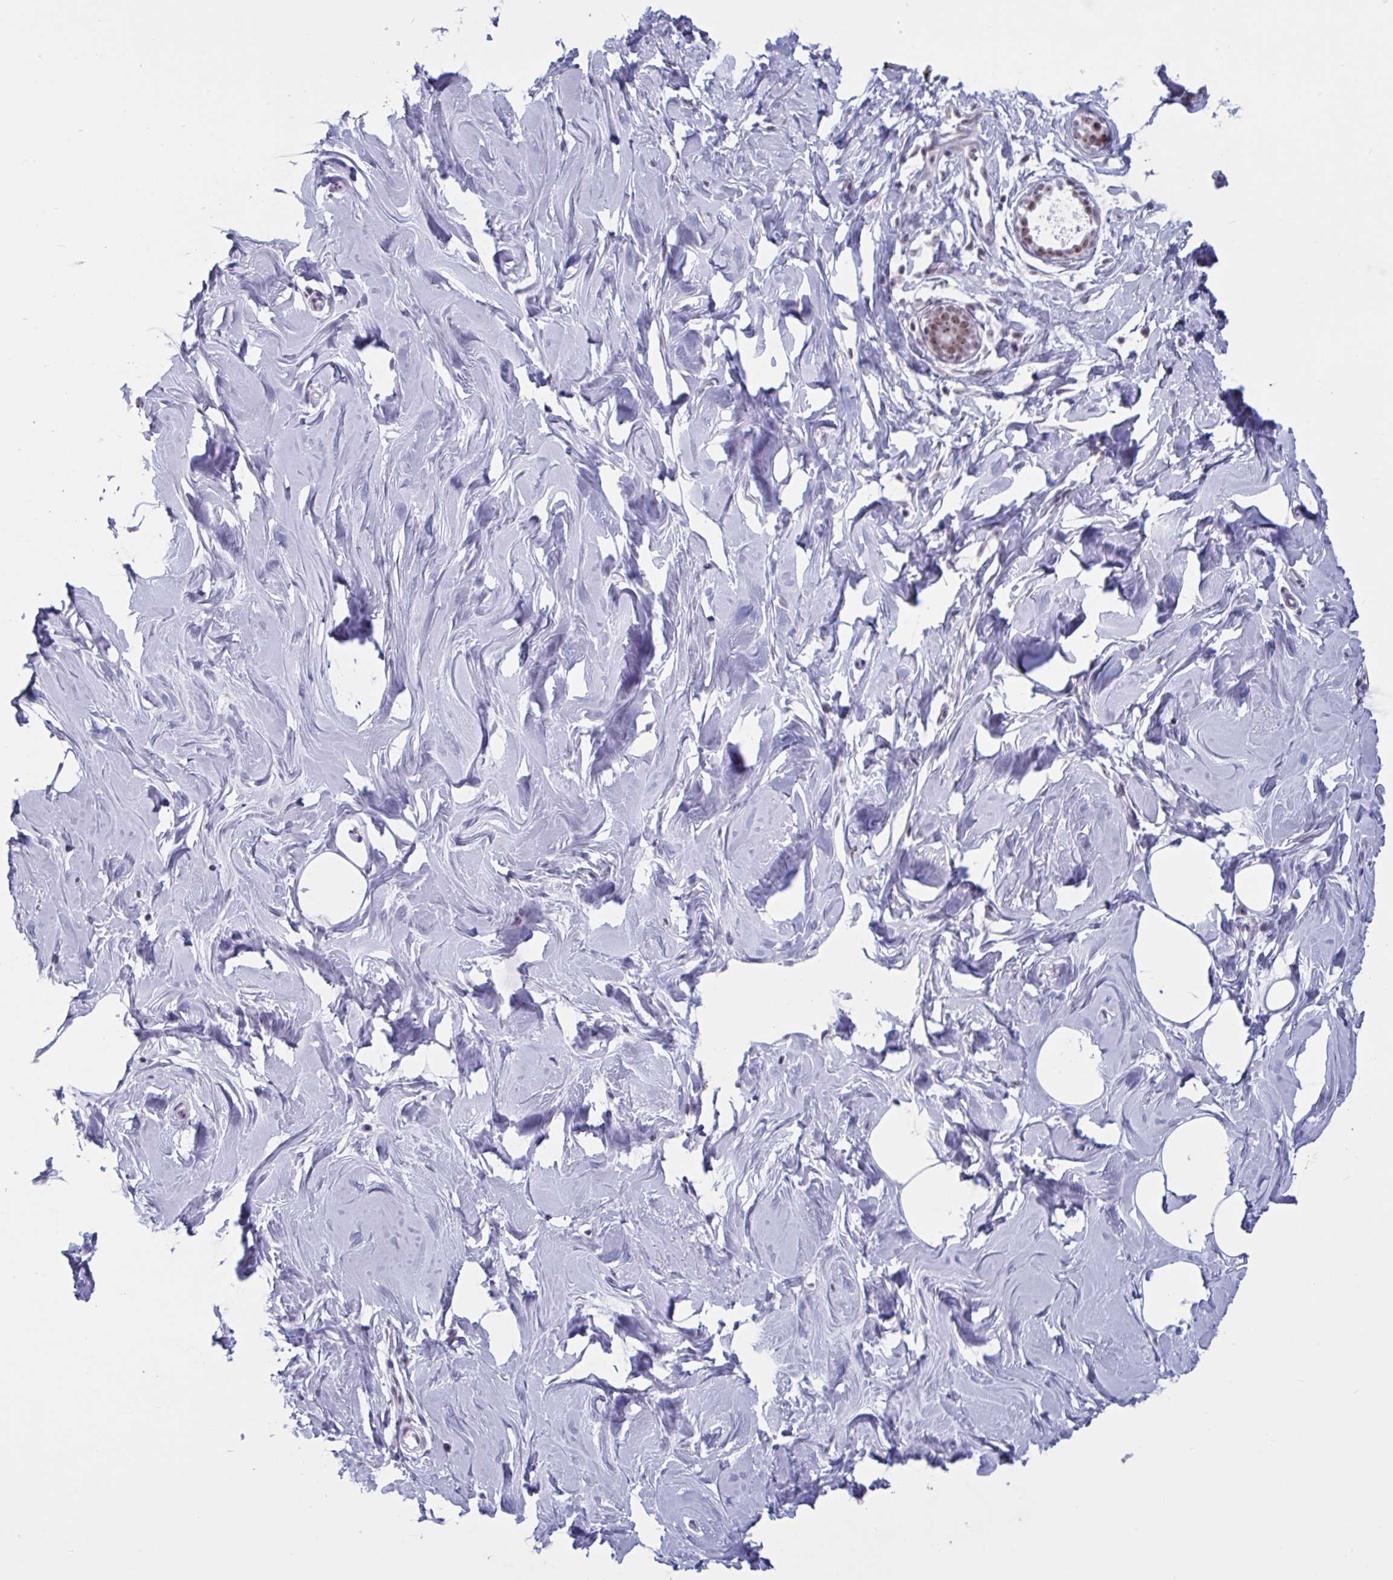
{"staining": {"intensity": "negative", "quantity": "none", "location": "none"}, "tissue": "breast", "cell_type": "Adipocytes", "image_type": "normal", "snomed": [{"axis": "morphology", "description": "Normal tissue, NOS"}, {"axis": "topography", "description": "Breast"}], "caption": "IHC photomicrograph of normal breast: breast stained with DAB (3,3'-diaminobenzidine) demonstrates no significant protein expression in adipocytes. Nuclei are stained in blue.", "gene": "TGM6", "patient": {"sex": "female", "age": 27}}